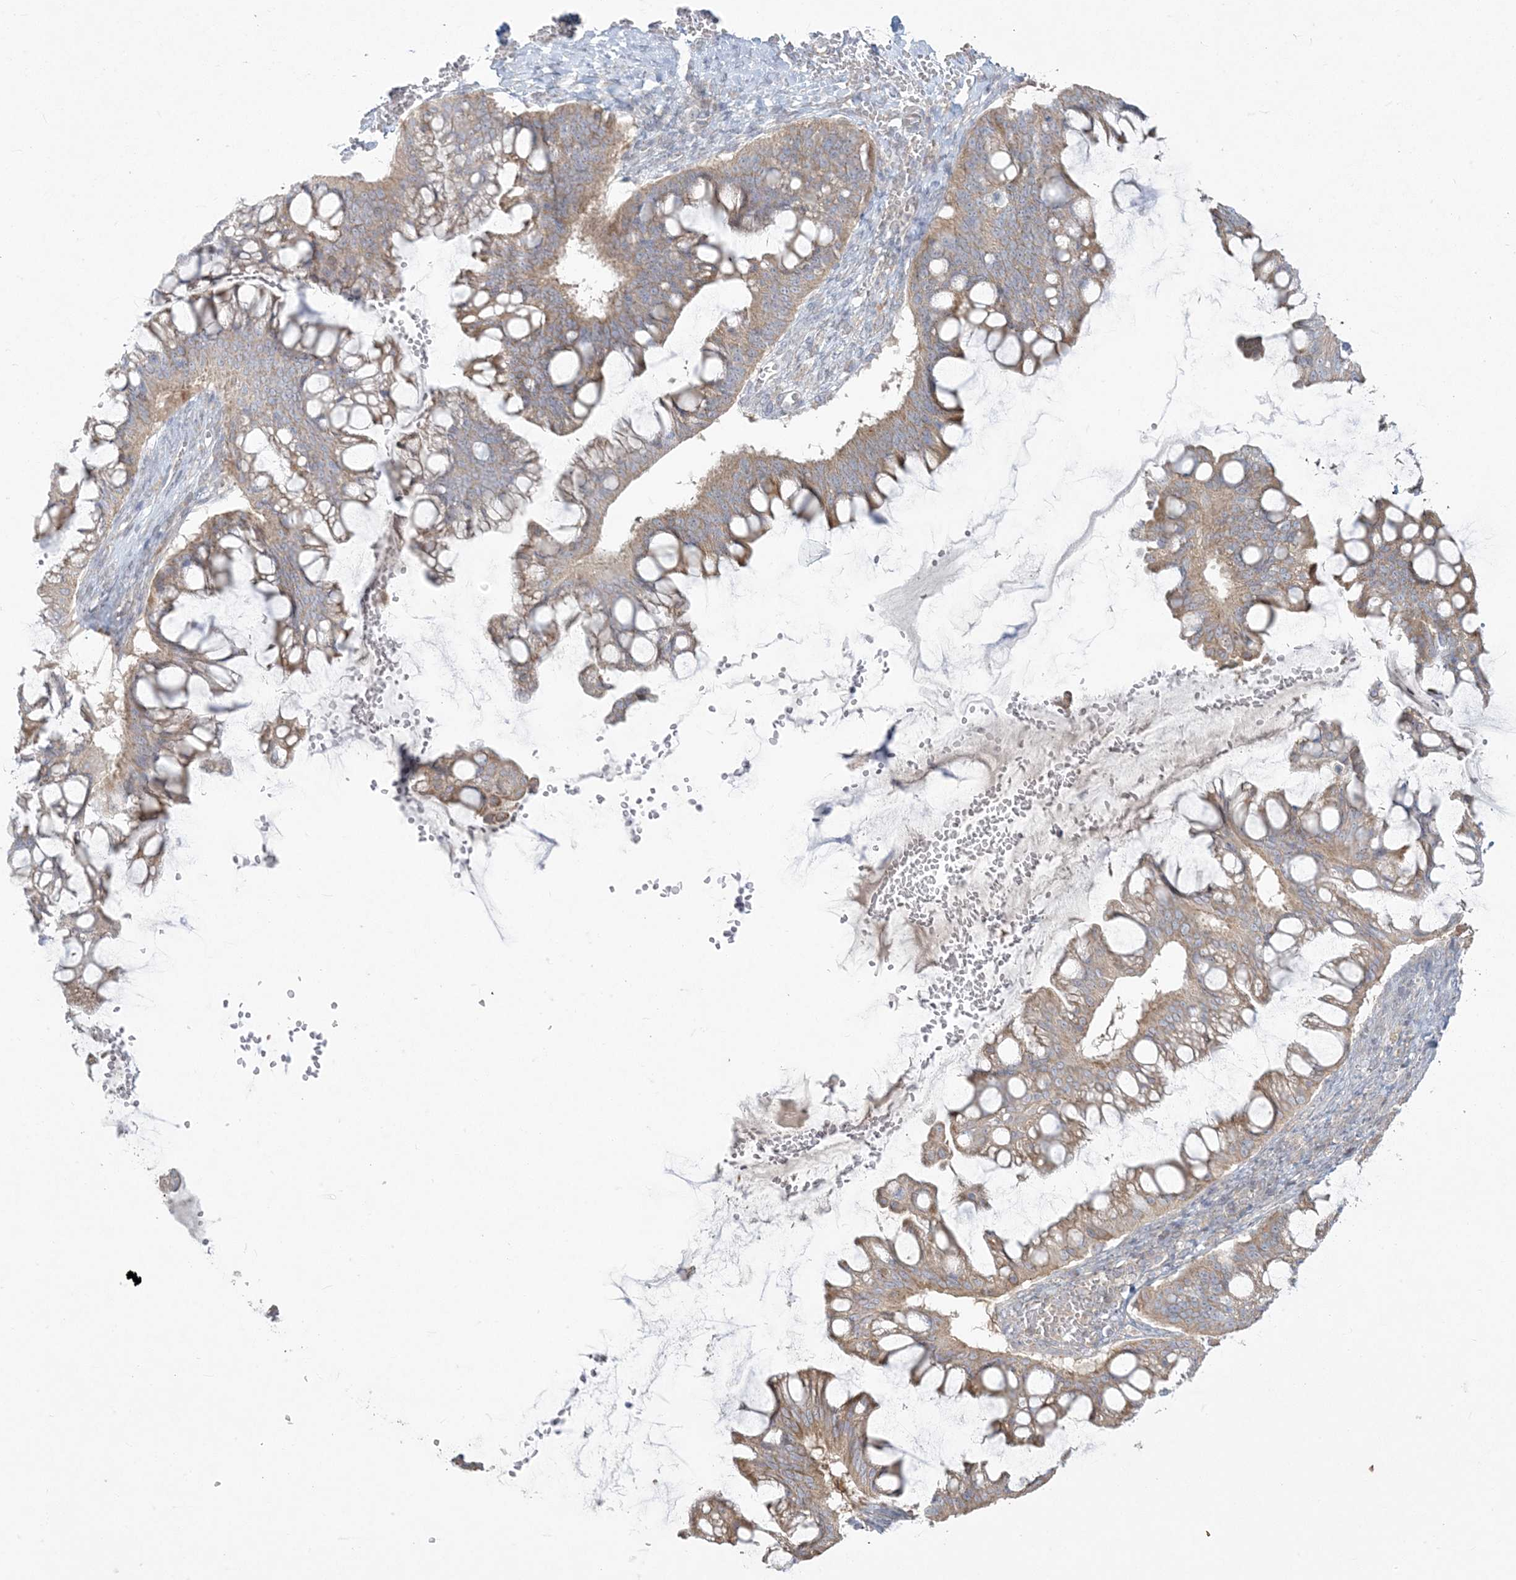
{"staining": {"intensity": "moderate", "quantity": ">75%", "location": "cytoplasmic/membranous"}, "tissue": "ovarian cancer", "cell_type": "Tumor cells", "image_type": "cancer", "snomed": [{"axis": "morphology", "description": "Cystadenocarcinoma, mucinous, NOS"}, {"axis": "topography", "description": "Ovary"}], "caption": "Brown immunohistochemical staining in human ovarian cancer (mucinous cystadenocarcinoma) demonstrates moderate cytoplasmic/membranous staining in about >75% of tumor cells.", "gene": "ZC3H6", "patient": {"sex": "female", "age": 73}}